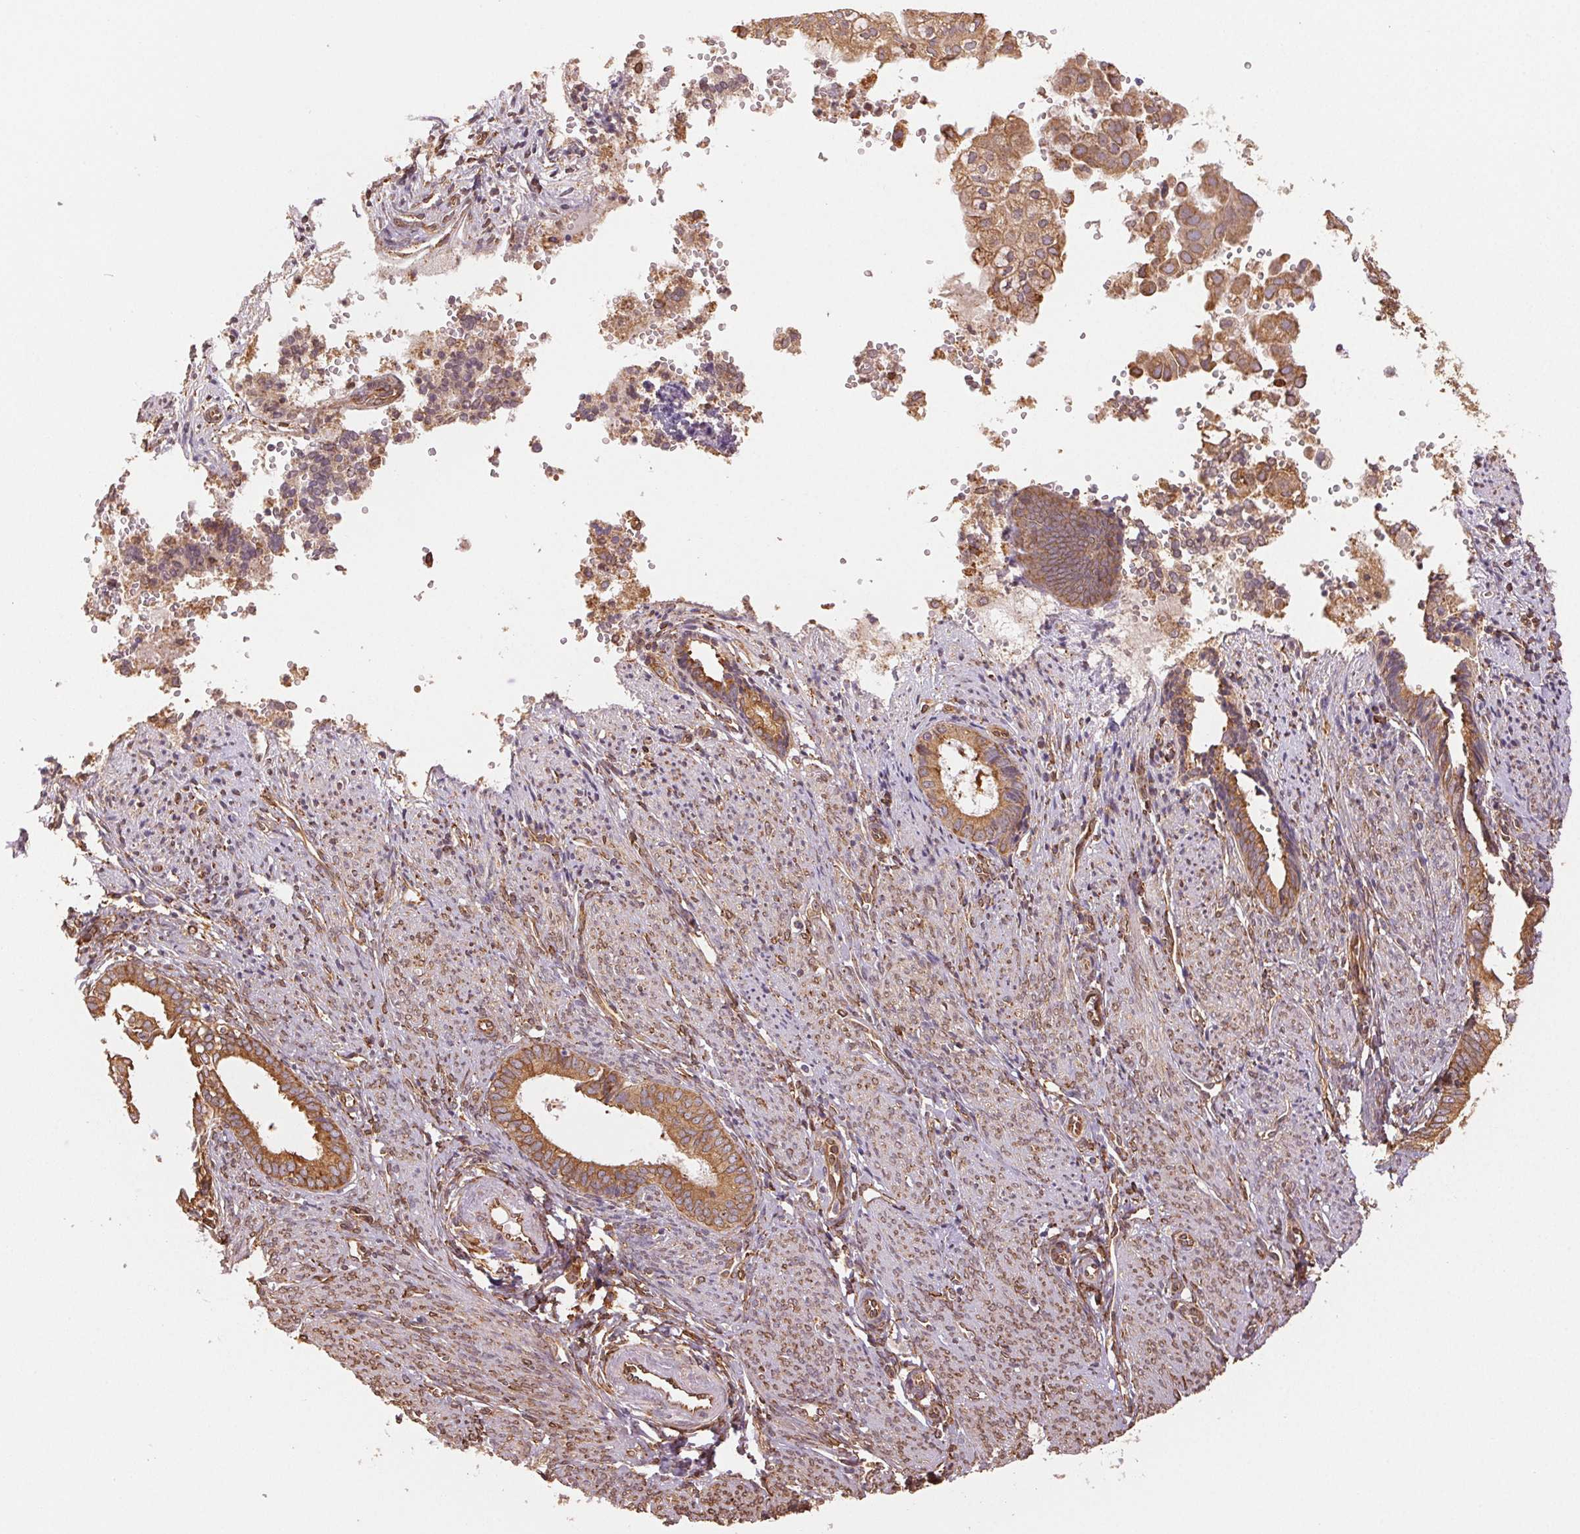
{"staining": {"intensity": "moderate", "quantity": ">75%", "location": "cytoplasmic/membranous"}, "tissue": "endometrial cancer", "cell_type": "Tumor cells", "image_type": "cancer", "snomed": [{"axis": "morphology", "description": "Adenocarcinoma, NOS"}, {"axis": "topography", "description": "Endometrium"}], "caption": "Immunohistochemical staining of endometrial adenocarcinoma demonstrates moderate cytoplasmic/membranous protein expression in about >75% of tumor cells.", "gene": "RCN3", "patient": {"sex": "female", "age": 75}}